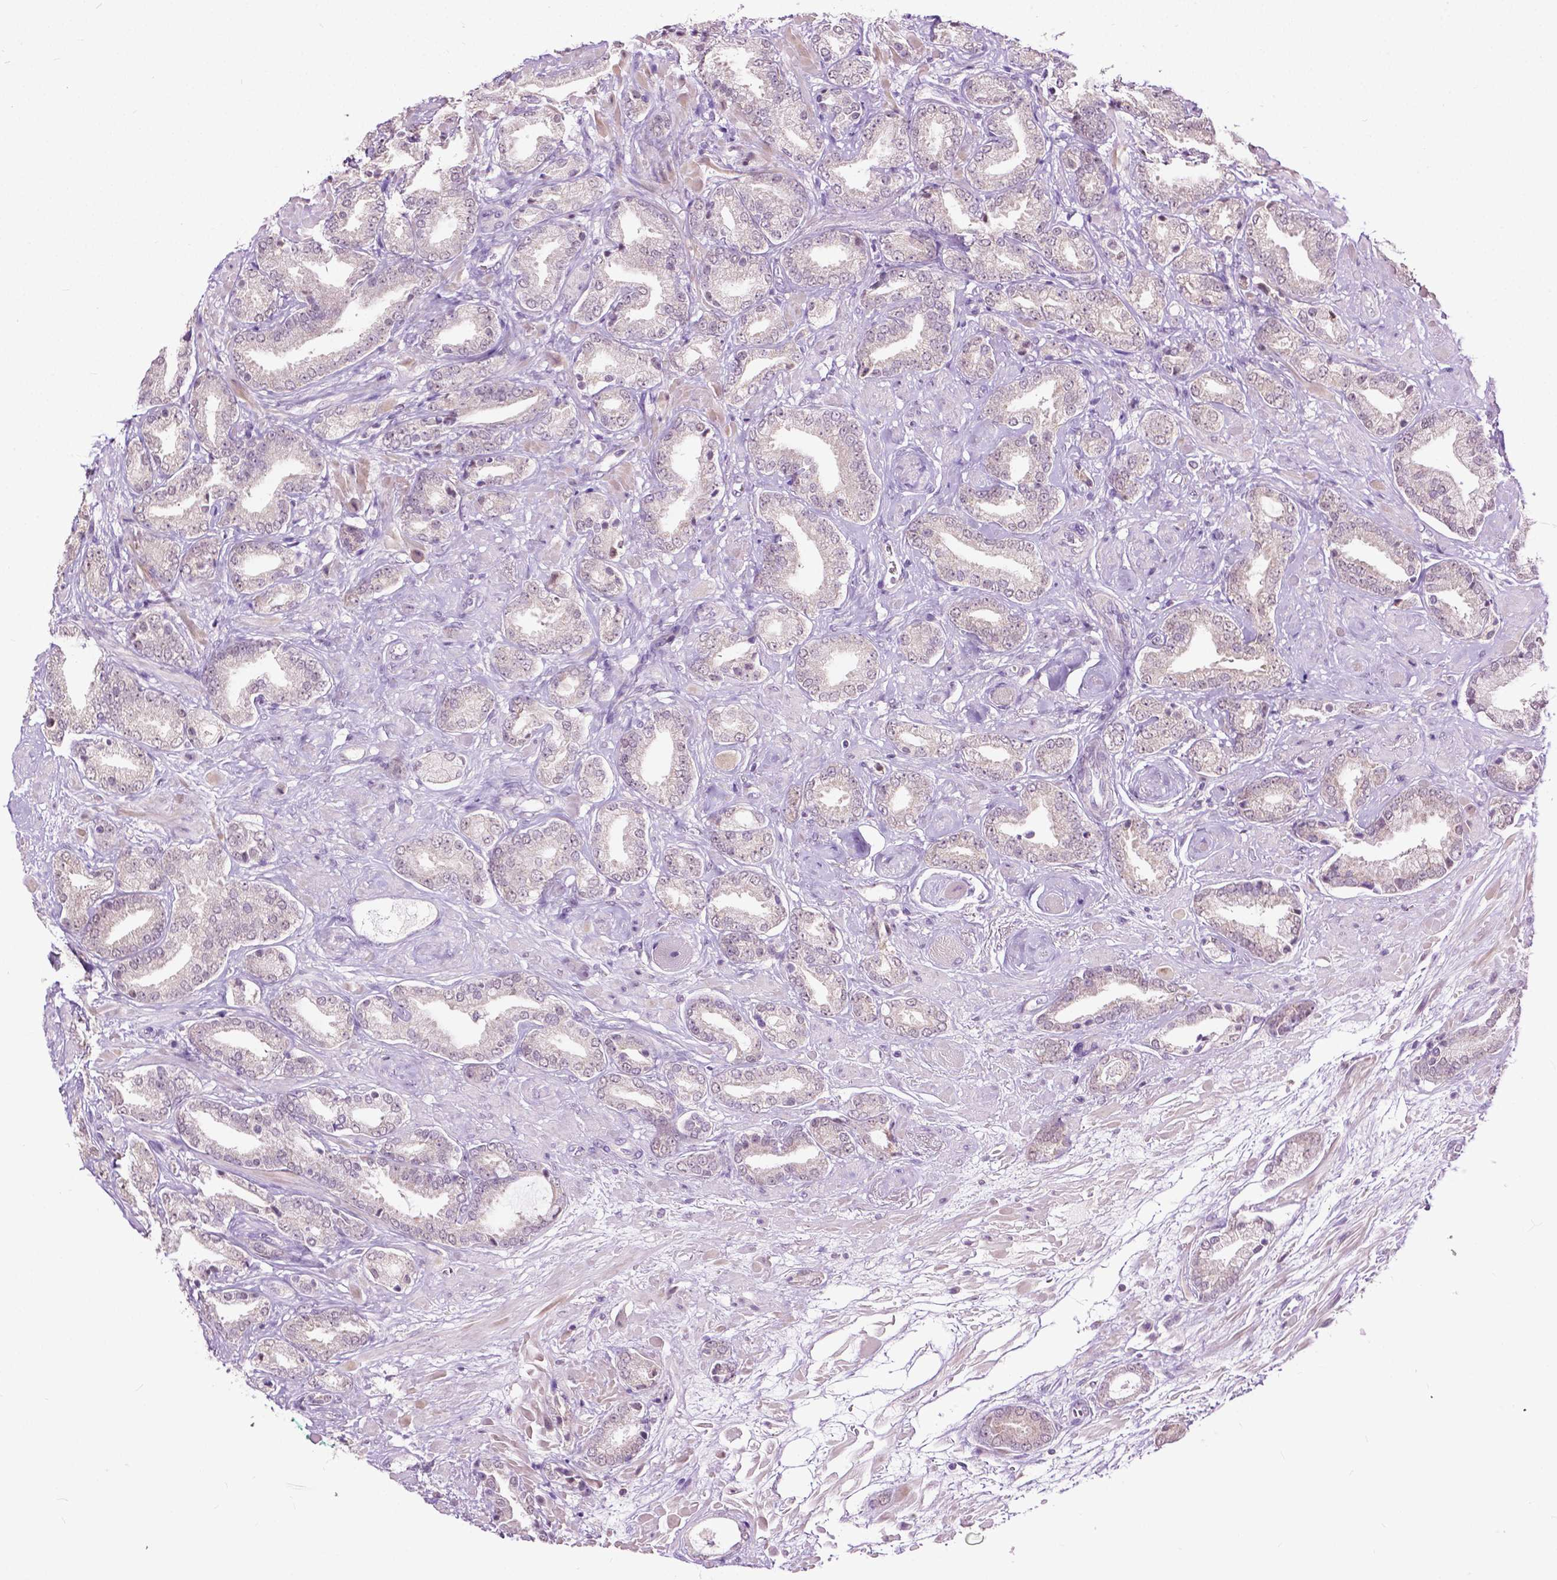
{"staining": {"intensity": "negative", "quantity": "none", "location": "none"}, "tissue": "prostate cancer", "cell_type": "Tumor cells", "image_type": "cancer", "snomed": [{"axis": "morphology", "description": "Adenocarcinoma, High grade"}, {"axis": "topography", "description": "Prostate"}], "caption": "IHC of prostate cancer reveals no positivity in tumor cells.", "gene": "TTC9B", "patient": {"sex": "male", "age": 56}}